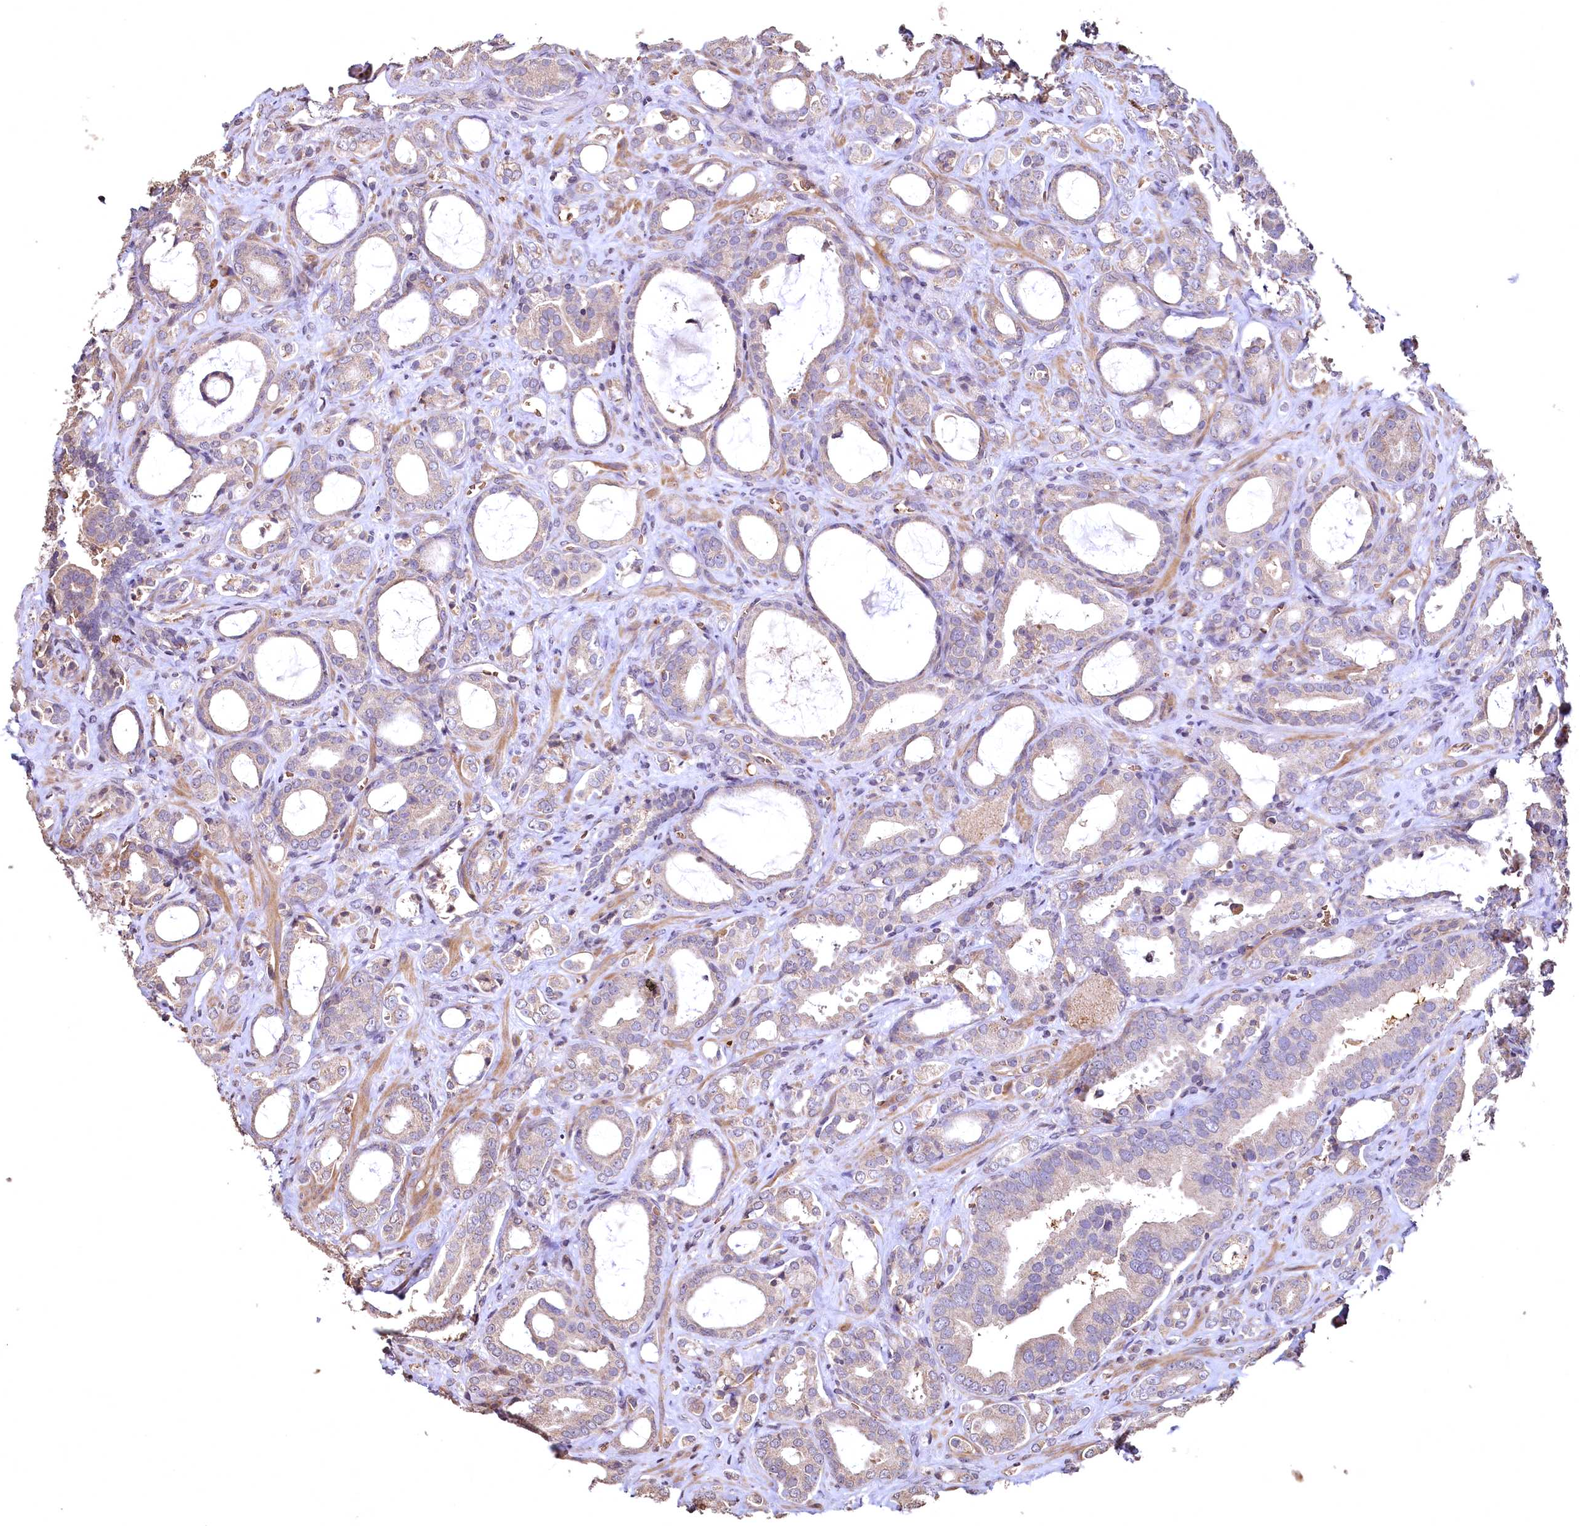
{"staining": {"intensity": "weak", "quantity": "25%-75%", "location": "cytoplasmic/membranous"}, "tissue": "prostate cancer", "cell_type": "Tumor cells", "image_type": "cancer", "snomed": [{"axis": "morphology", "description": "Adenocarcinoma, High grade"}, {"axis": "topography", "description": "Prostate"}], "caption": "This is a micrograph of IHC staining of prostate cancer, which shows weak expression in the cytoplasmic/membranous of tumor cells.", "gene": "SPTA1", "patient": {"sex": "male", "age": 72}}